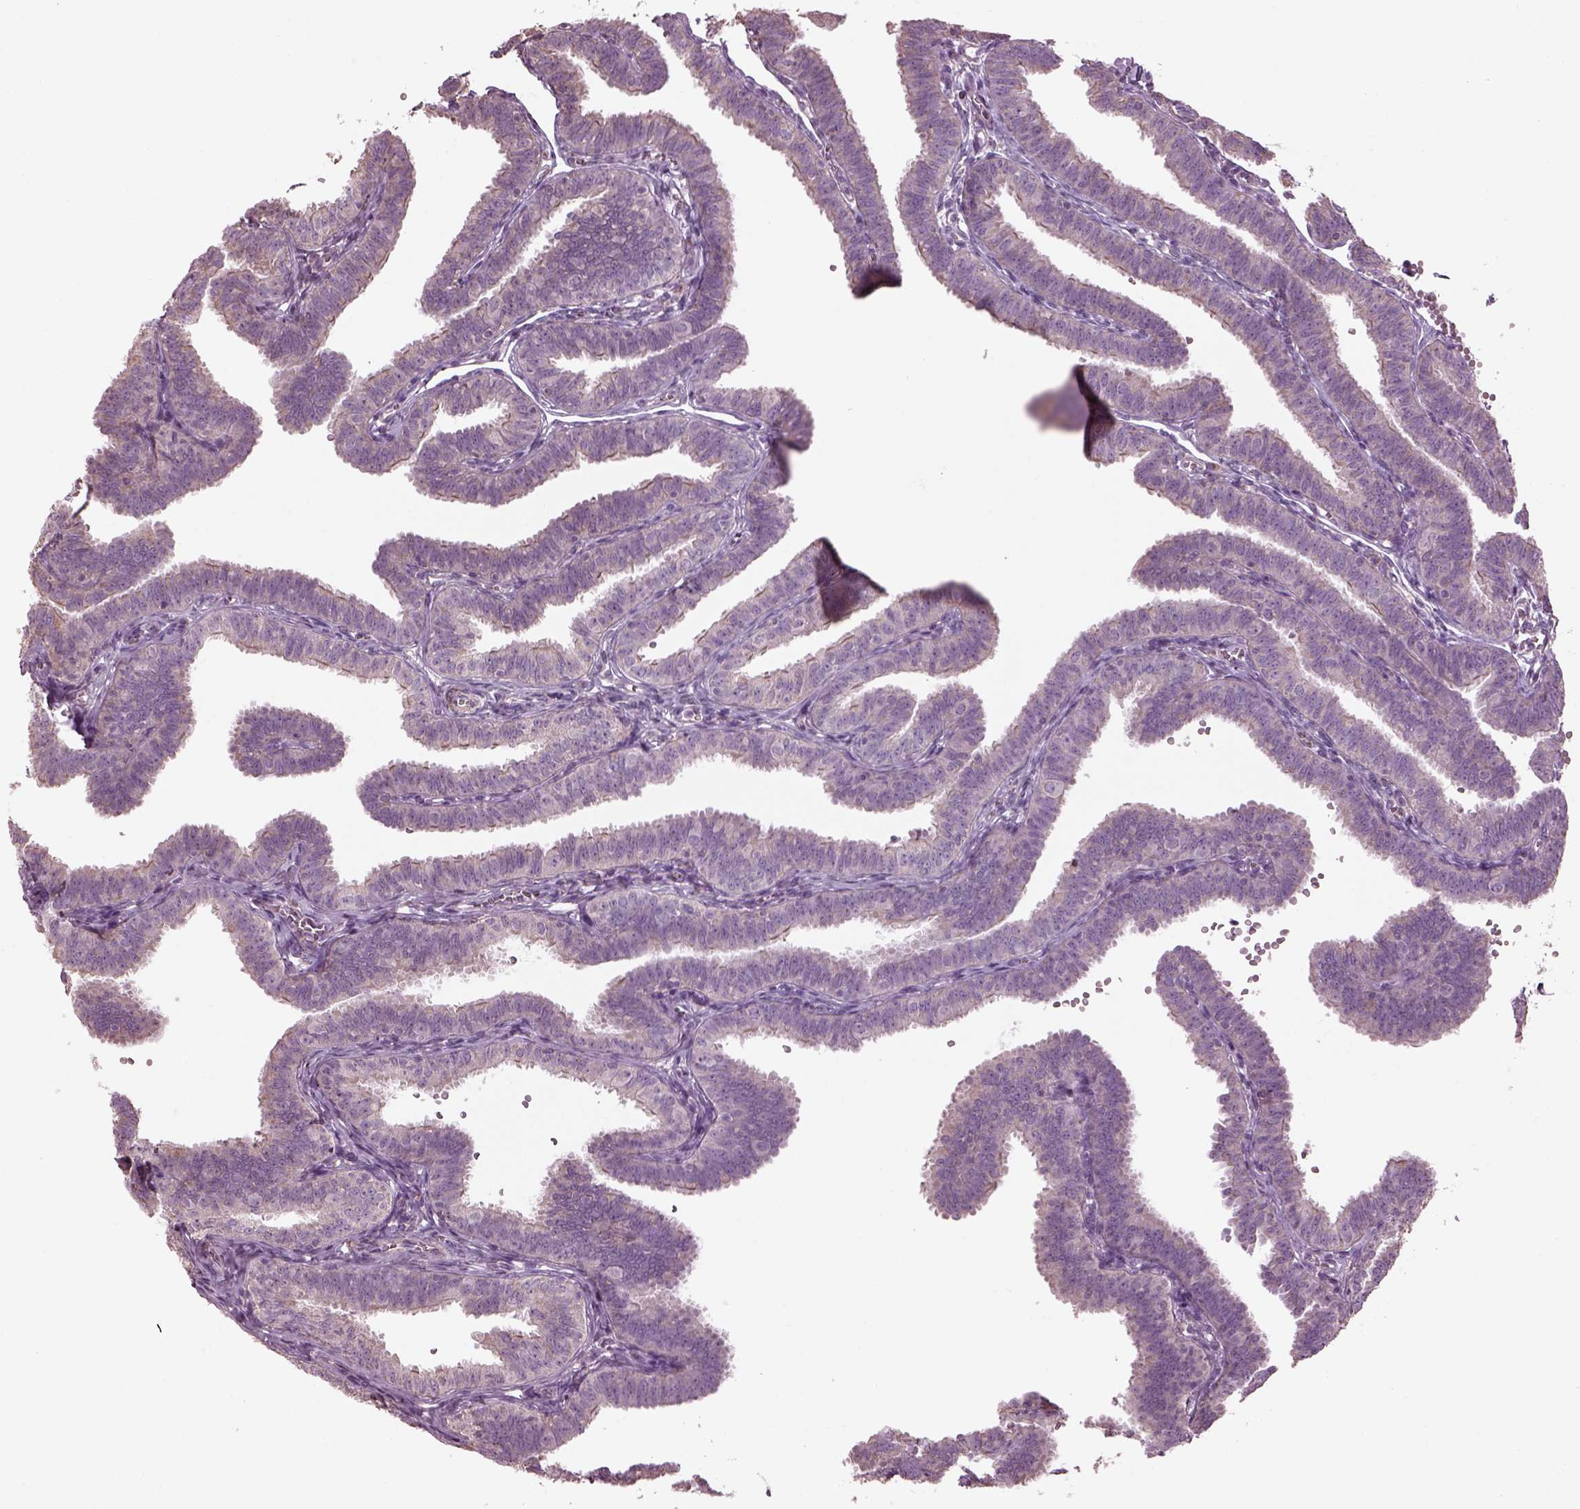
{"staining": {"intensity": "weak", "quantity": "25%-75%", "location": "cytoplasmic/membranous"}, "tissue": "fallopian tube", "cell_type": "Glandular cells", "image_type": "normal", "snomed": [{"axis": "morphology", "description": "Normal tissue, NOS"}, {"axis": "topography", "description": "Fallopian tube"}], "caption": "A high-resolution photomicrograph shows immunohistochemistry (IHC) staining of normal fallopian tube, which exhibits weak cytoplasmic/membranous positivity in about 25%-75% of glandular cells.", "gene": "SPATA7", "patient": {"sex": "female", "age": 25}}